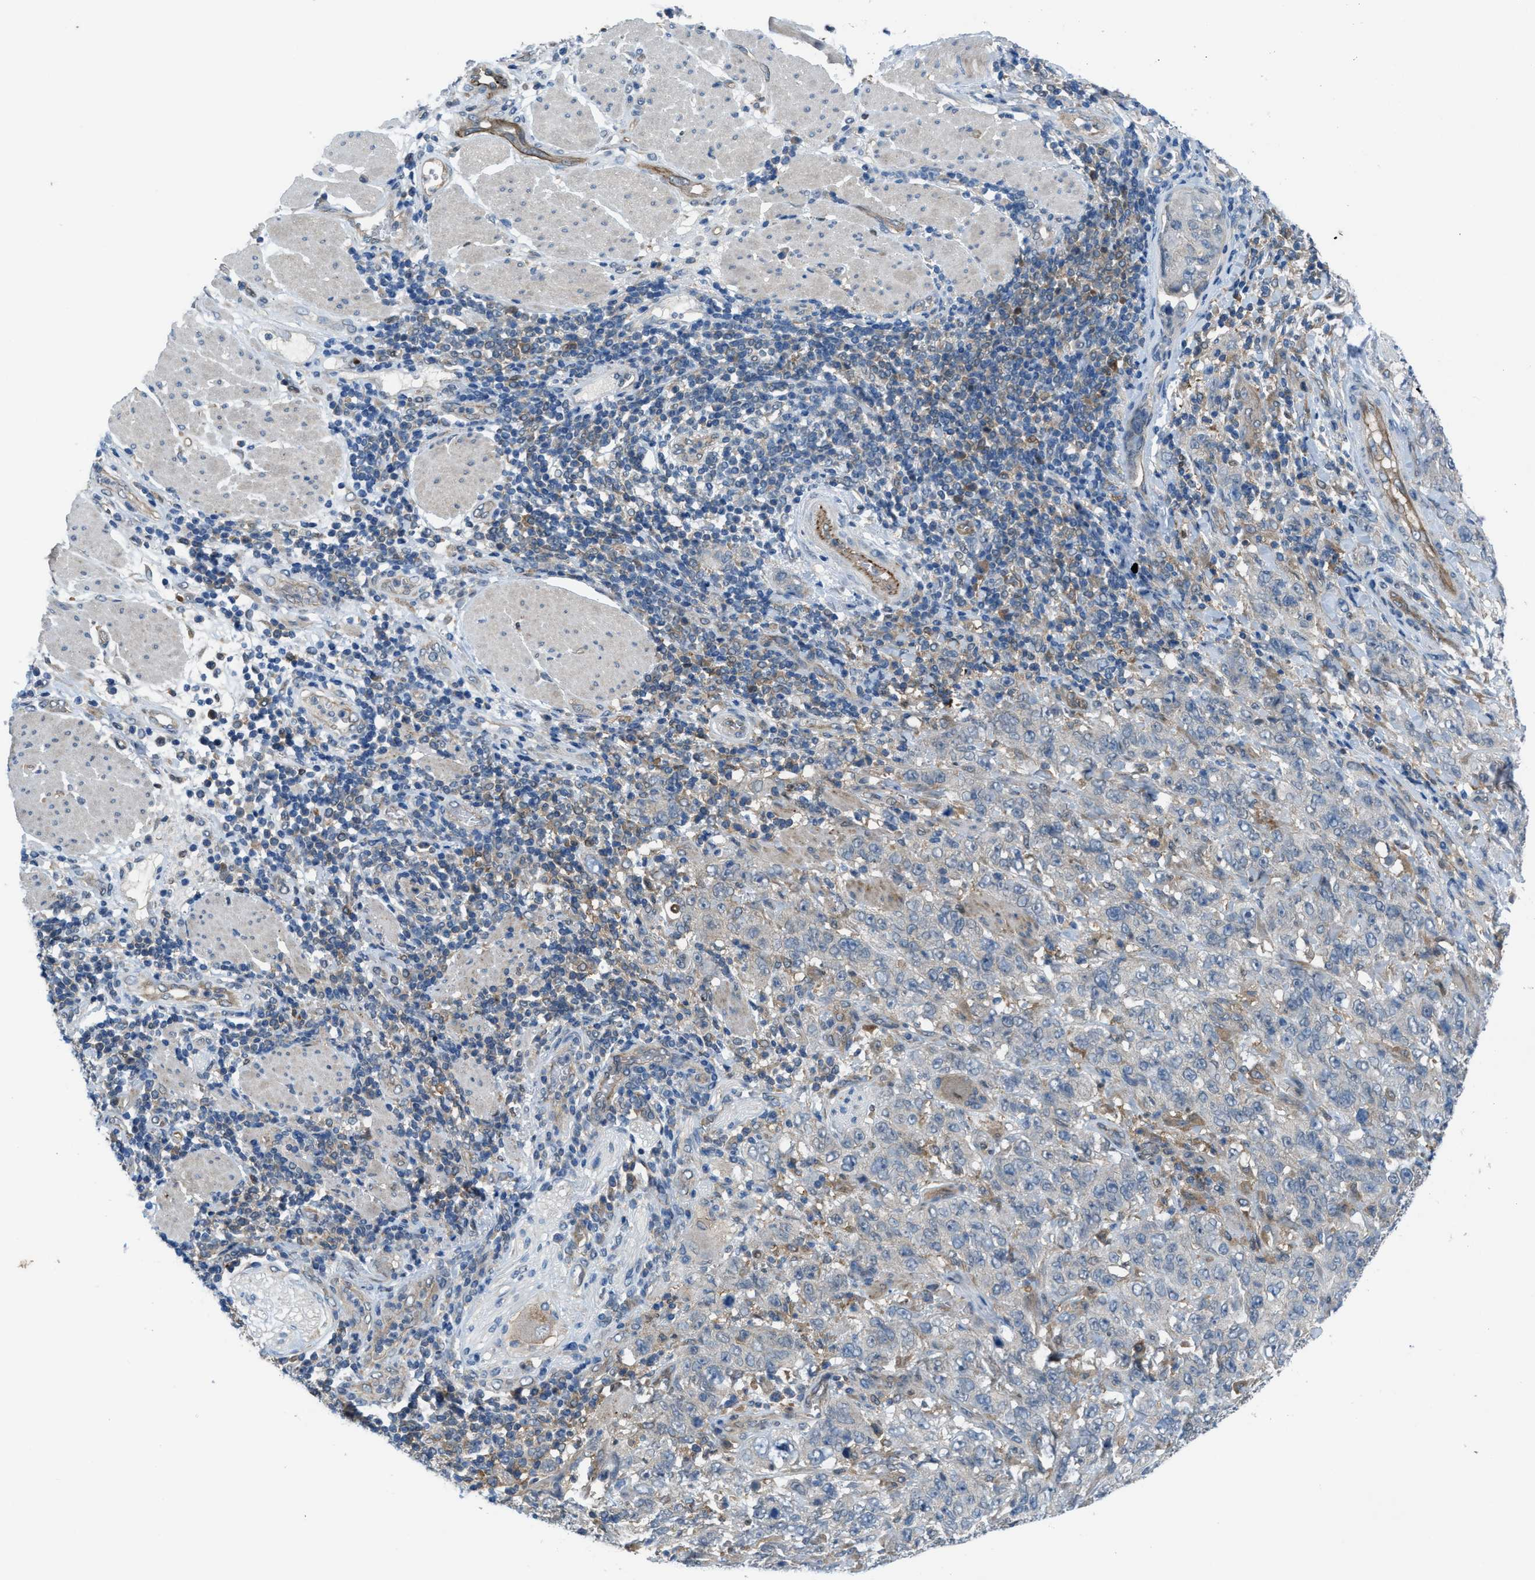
{"staining": {"intensity": "negative", "quantity": "none", "location": "none"}, "tissue": "stomach cancer", "cell_type": "Tumor cells", "image_type": "cancer", "snomed": [{"axis": "morphology", "description": "Adenocarcinoma, NOS"}, {"axis": "topography", "description": "Stomach"}], "caption": "An IHC photomicrograph of stomach adenocarcinoma is shown. There is no staining in tumor cells of stomach adenocarcinoma.", "gene": "BAZ2B", "patient": {"sex": "male", "age": 48}}